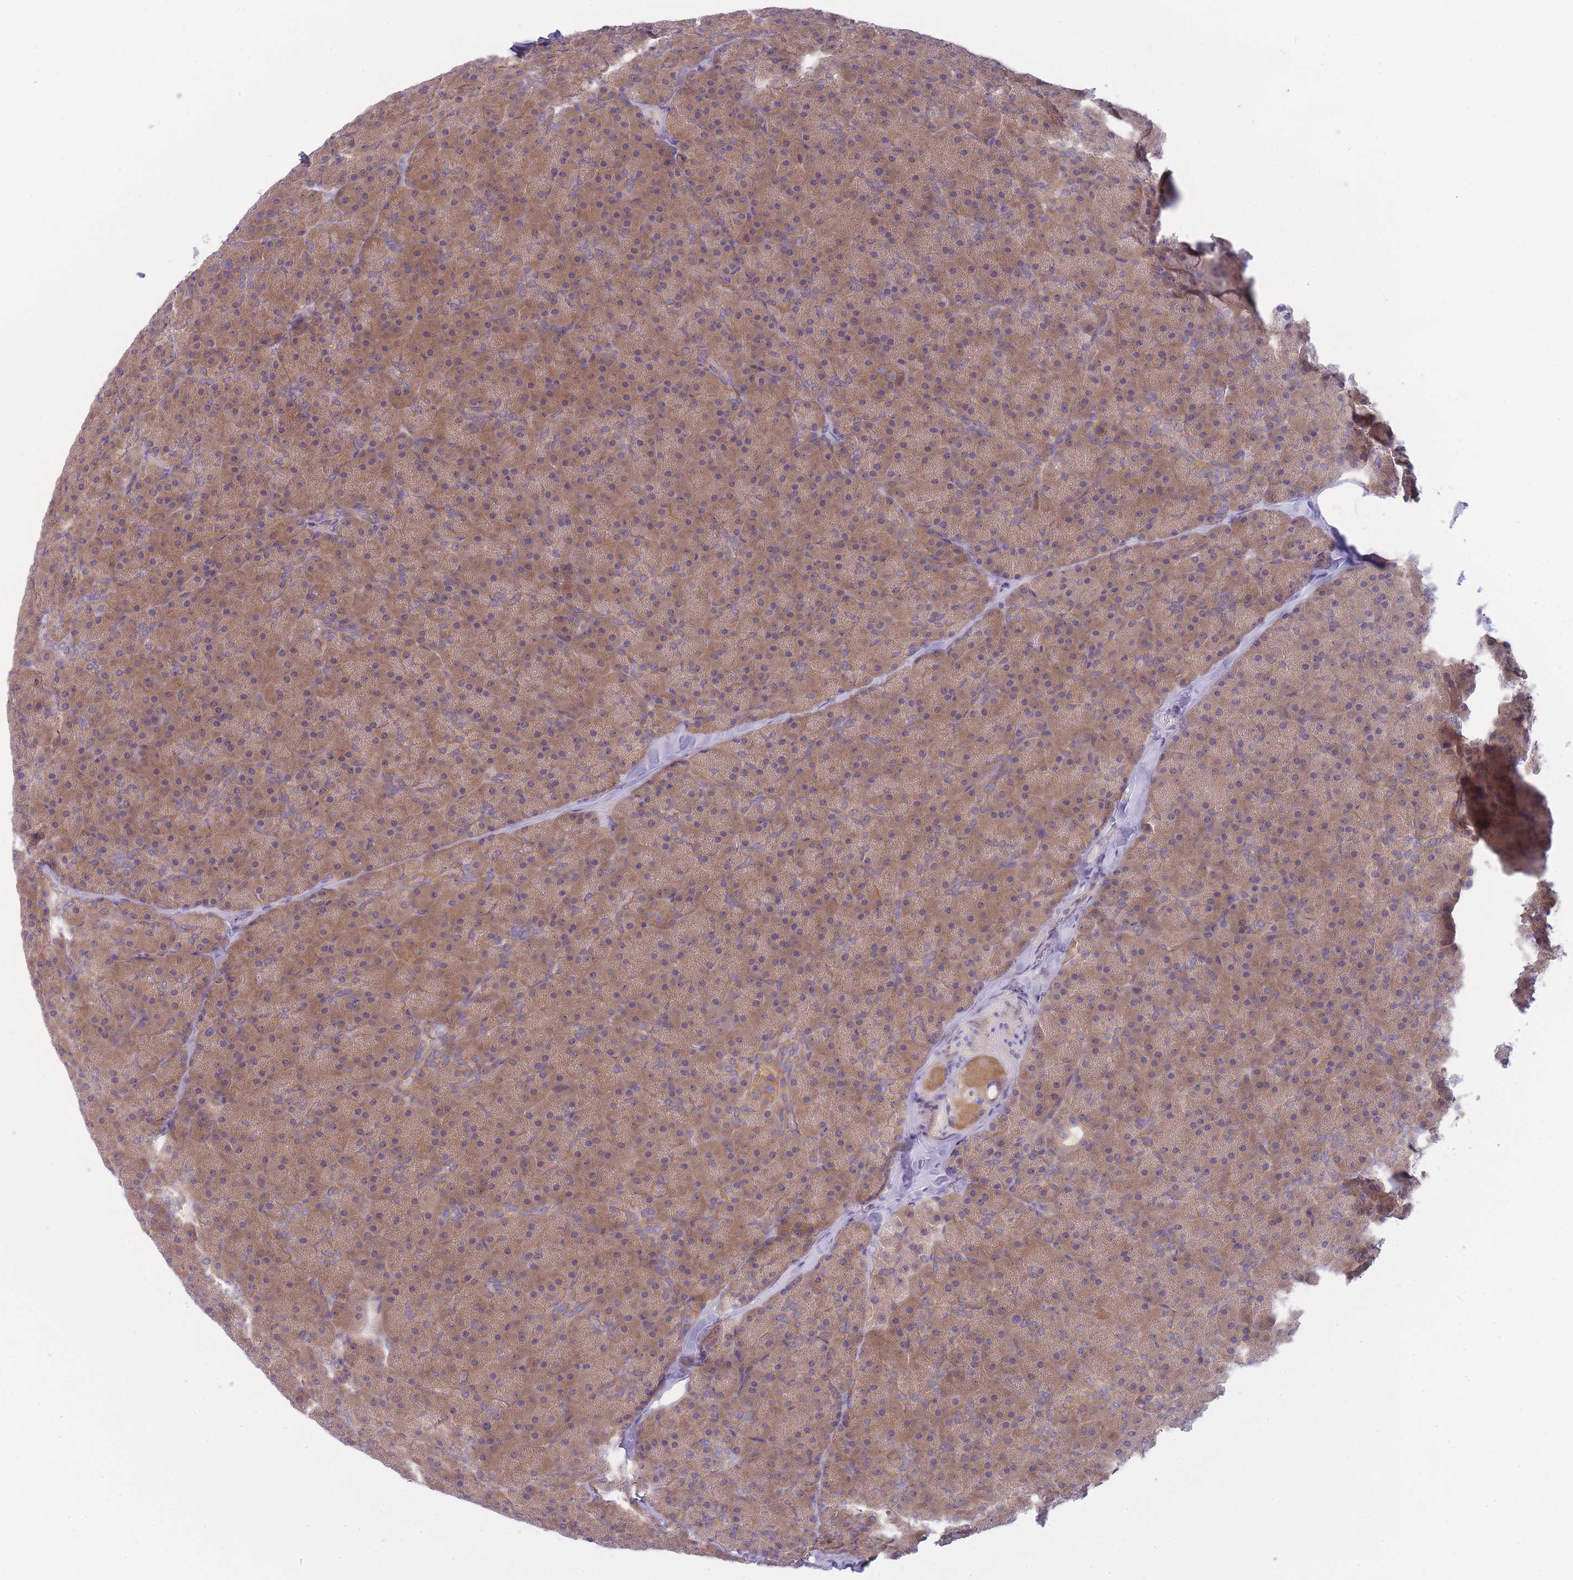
{"staining": {"intensity": "moderate", "quantity": ">75%", "location": "cytoplasmic/membranous"}, "tissue": "pancreas", "cell_type": "Exocrine glandular cells", "image_type": "normal", "snomed": [{"axis": "morphology", "description": "Normal tissue, NOS"}, {"axis": "topography", "description": "Pancreas"}], "caption": "Protein expression analysis of normal pancreas exhibits moderate cytoplasmic/membranous expression in about >75% of exocrine glandular cells.", "gene": "PFDN6", "patient": {"sex": "male", "age": 36}}